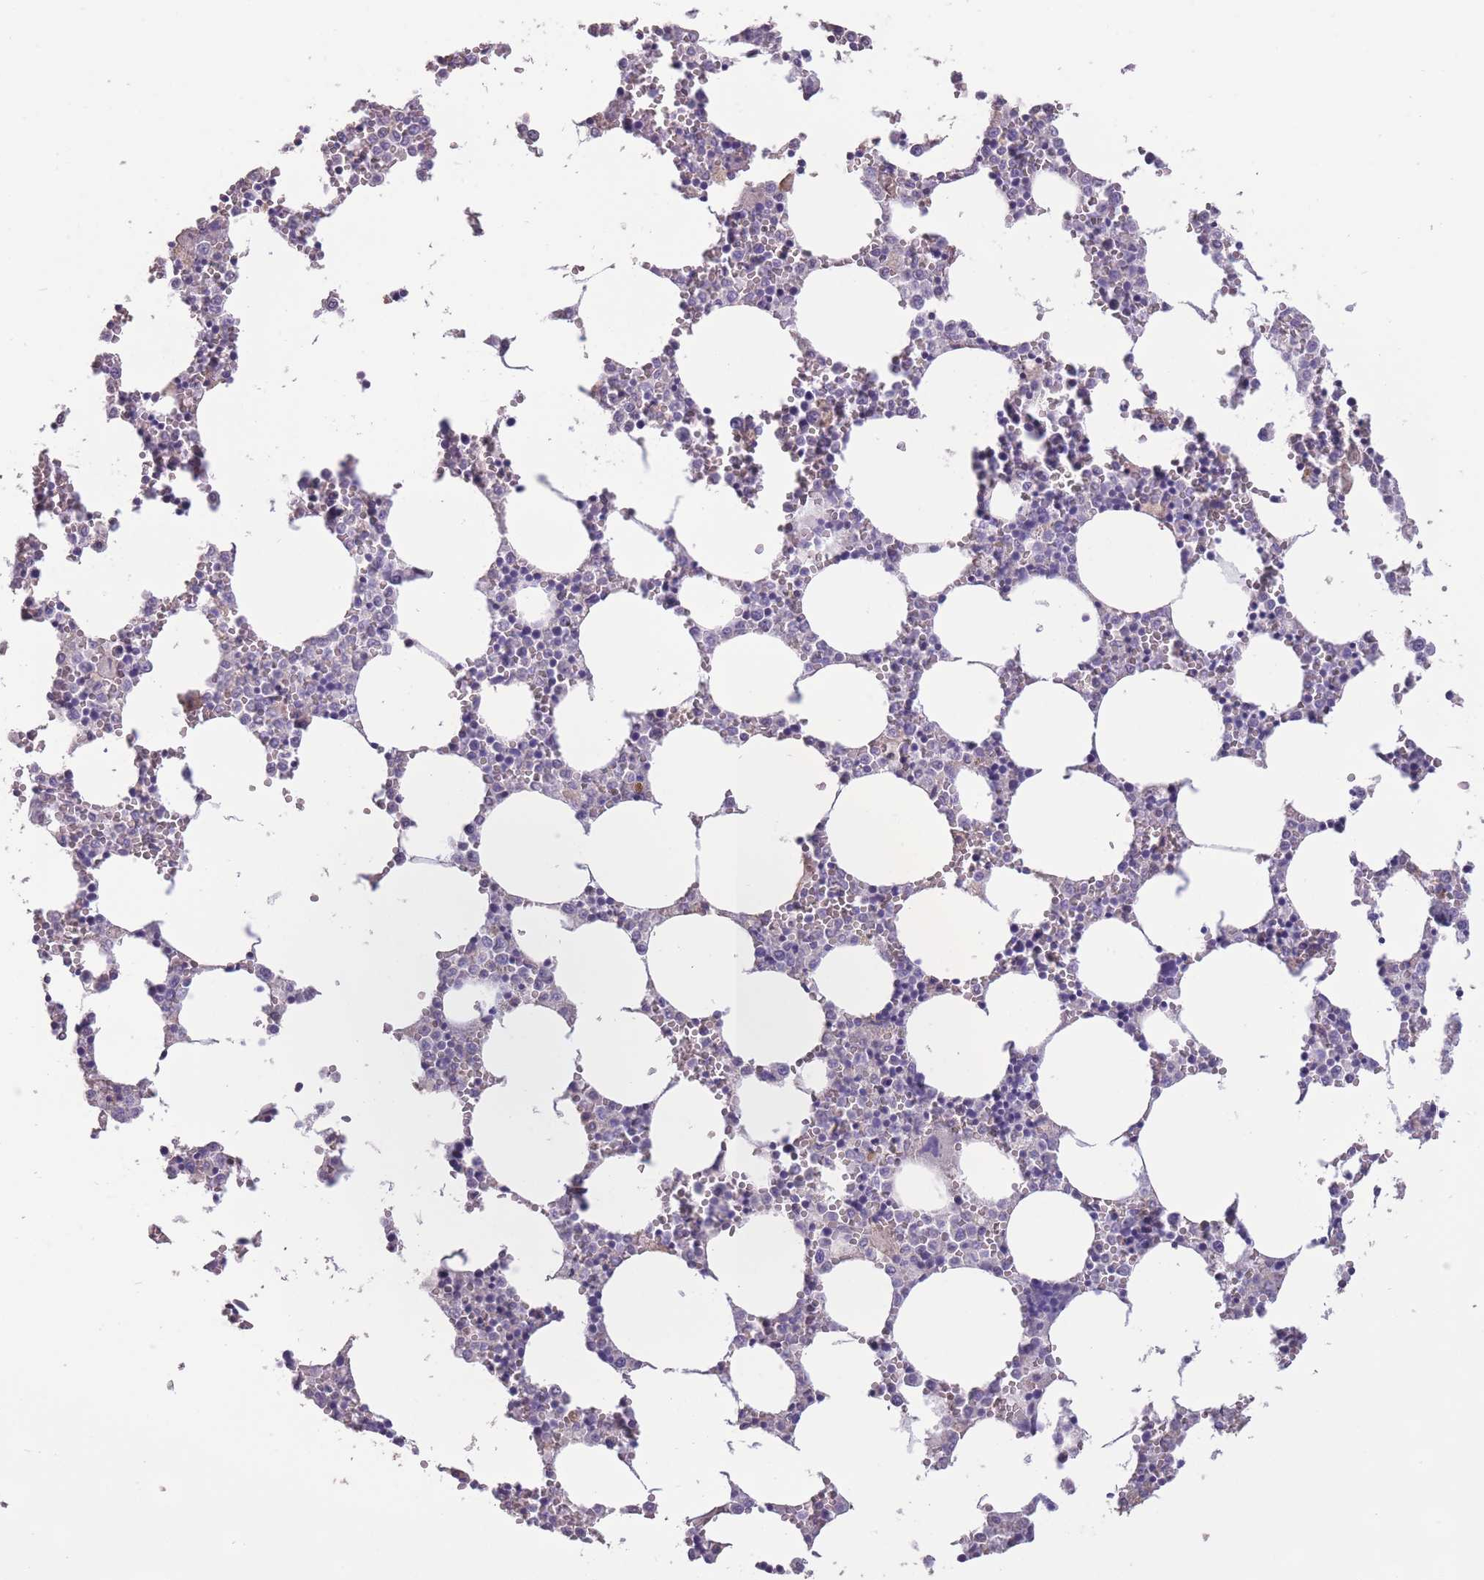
{"staining": {"intensity": "negative", "quantity": "none", "location": "none"}, "tissue": "bone marrow", "cell_type": "Hematopoietic cells", "image_type": "normal", "snomed": [{"axis": "morphology", "description": "Normal tissue, NOS"}, {"axis": "topography", "description": "Bone marrow"}], "caption": "The histopathology image exhibits no staining of hematopoietic cells in benign bone marrow.", "gene": "RSPH10B2", "patient": {"sex": "female", "age": 64}}